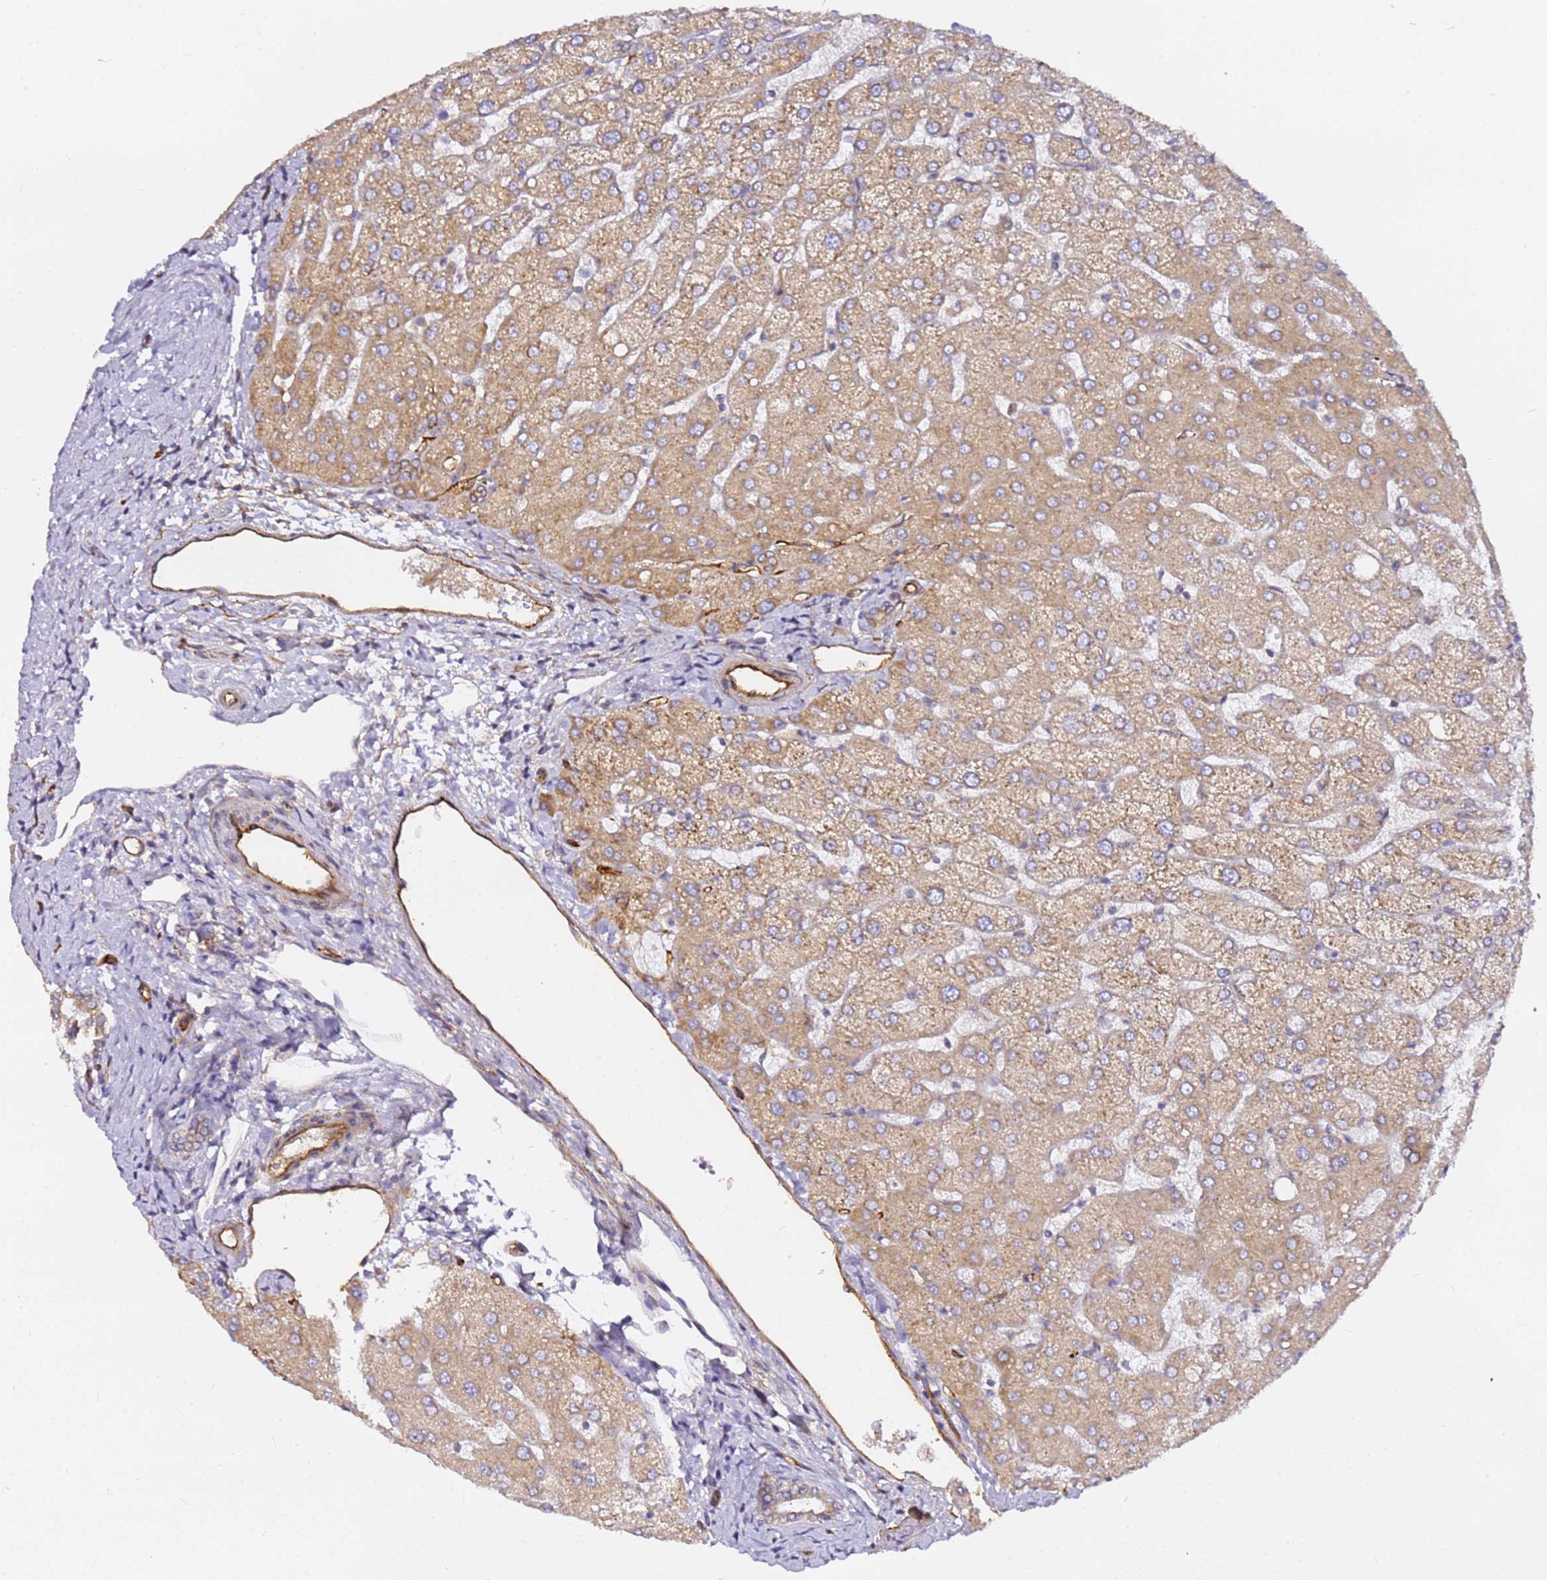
{"staining": {"intensity": "weak", "quantity": ">75%", "location": "cytoplasmic/membranous"}, "tissue": "liver", "cell_type": "Cholangiocytes", "image_type": "normal", "snomed": [{"axis": "morphology", "description": "Normal tissue, NOS"}, {"axis": "topography", "description": "Liver"}], "caption": "A low amount of weak cytoplasmic/membranous positivity is appreciated in about >75% of cholangiocytes in normal liver. (DAB (3,3'-diaminobenzidine) = brown stain, brightfield microscopy at high magnification).", "gene": "KIF7", "patient": {"sex": "female", "age": 54}}